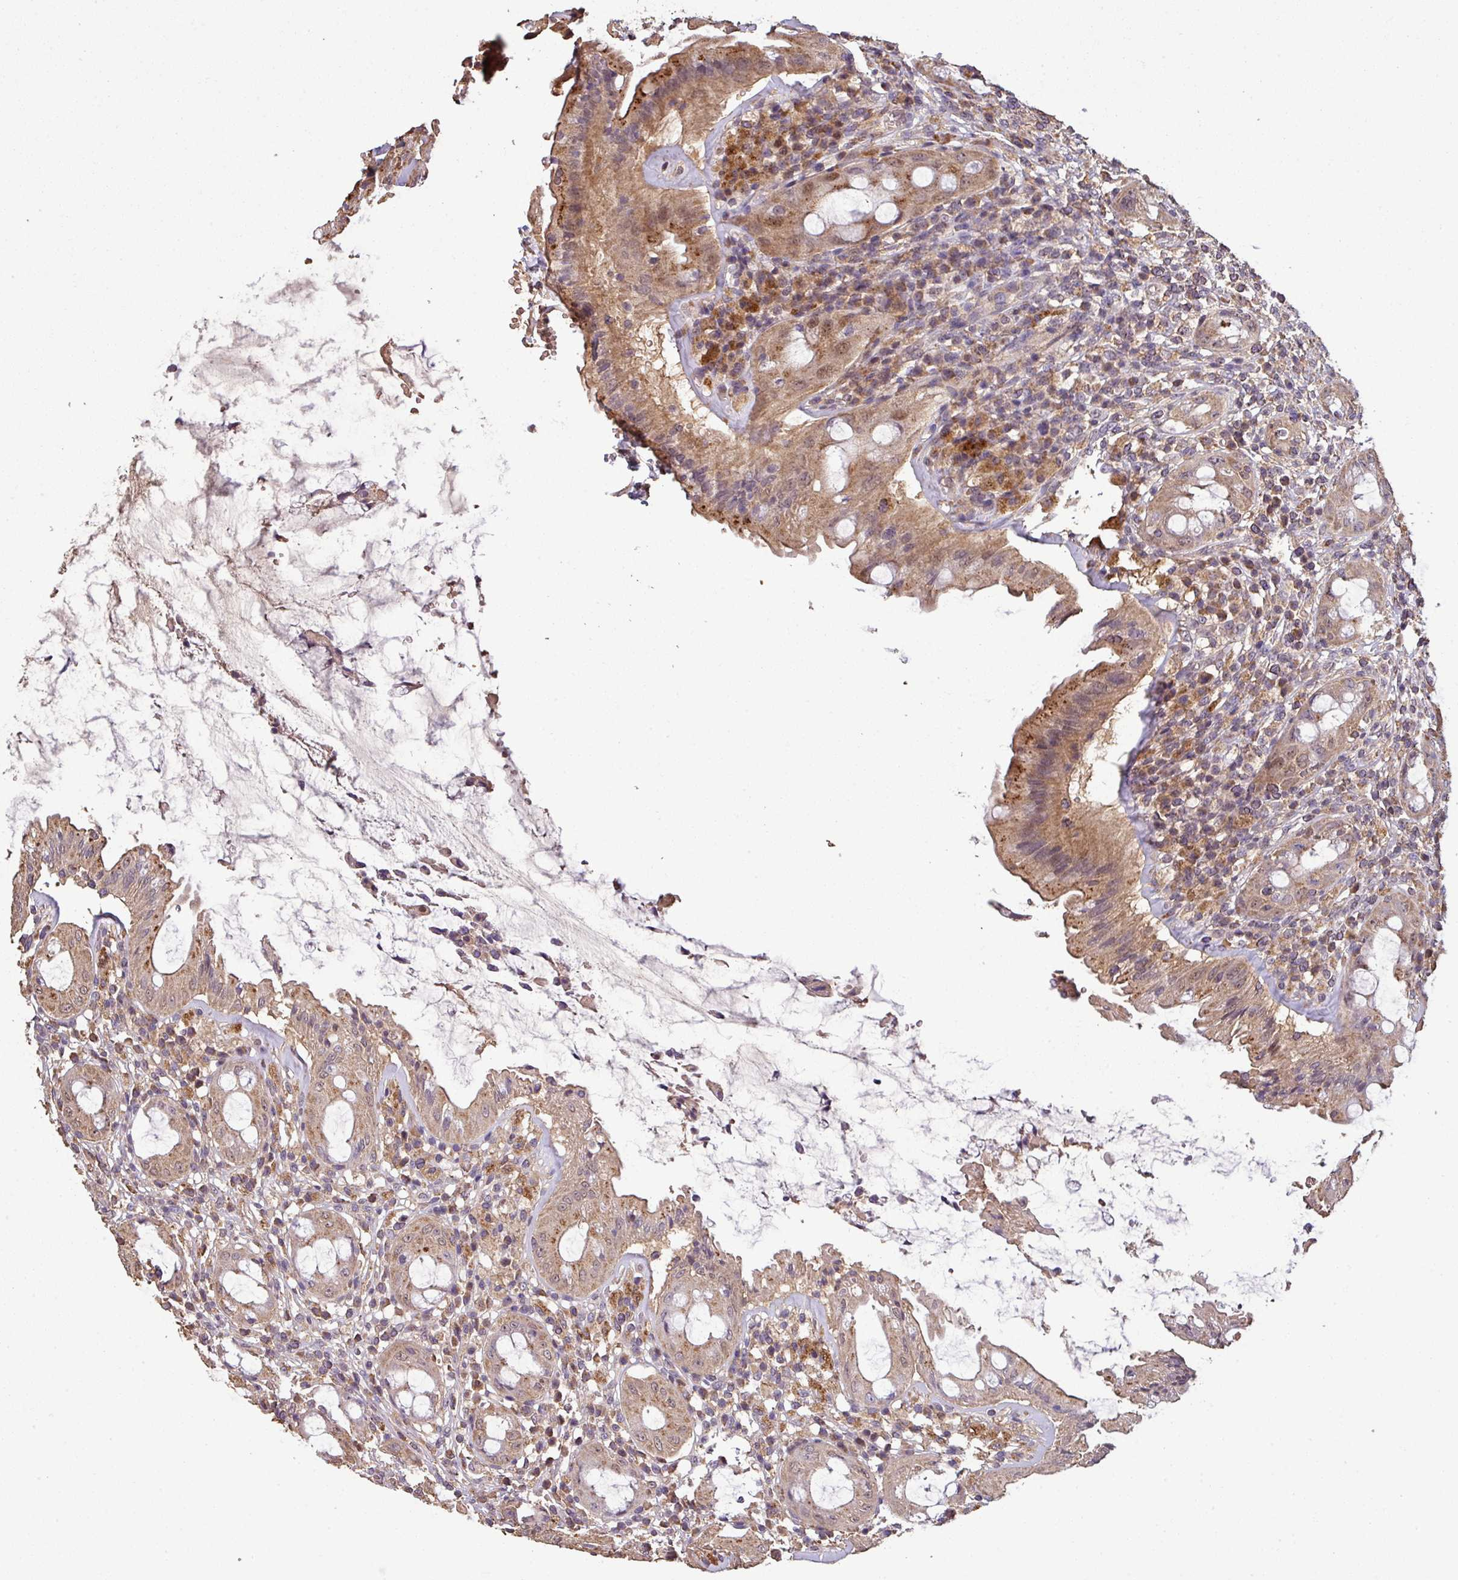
{"staining": {"intensity": "moderate", "quantity": ">75%", "location": "cytoplasmic/membranous,nuclear"}, "tissue": "rectum", "cell_type": "Glandular cells", "image_type": "normal", "snomed": [{"axis": "morphology", "description": "Normal tissue, NOS"}, {"axis": "topography", "description": "Rectum"}], "caption": "Immunohistochemistry (DAB) staining of normal human rectum reveals moderate cytoplasmic/membranous,nuclear protein staining in approximately >75% of glandular cells.", "gene": "ISLR", "patient": {"sex": "female", "age": 57}}